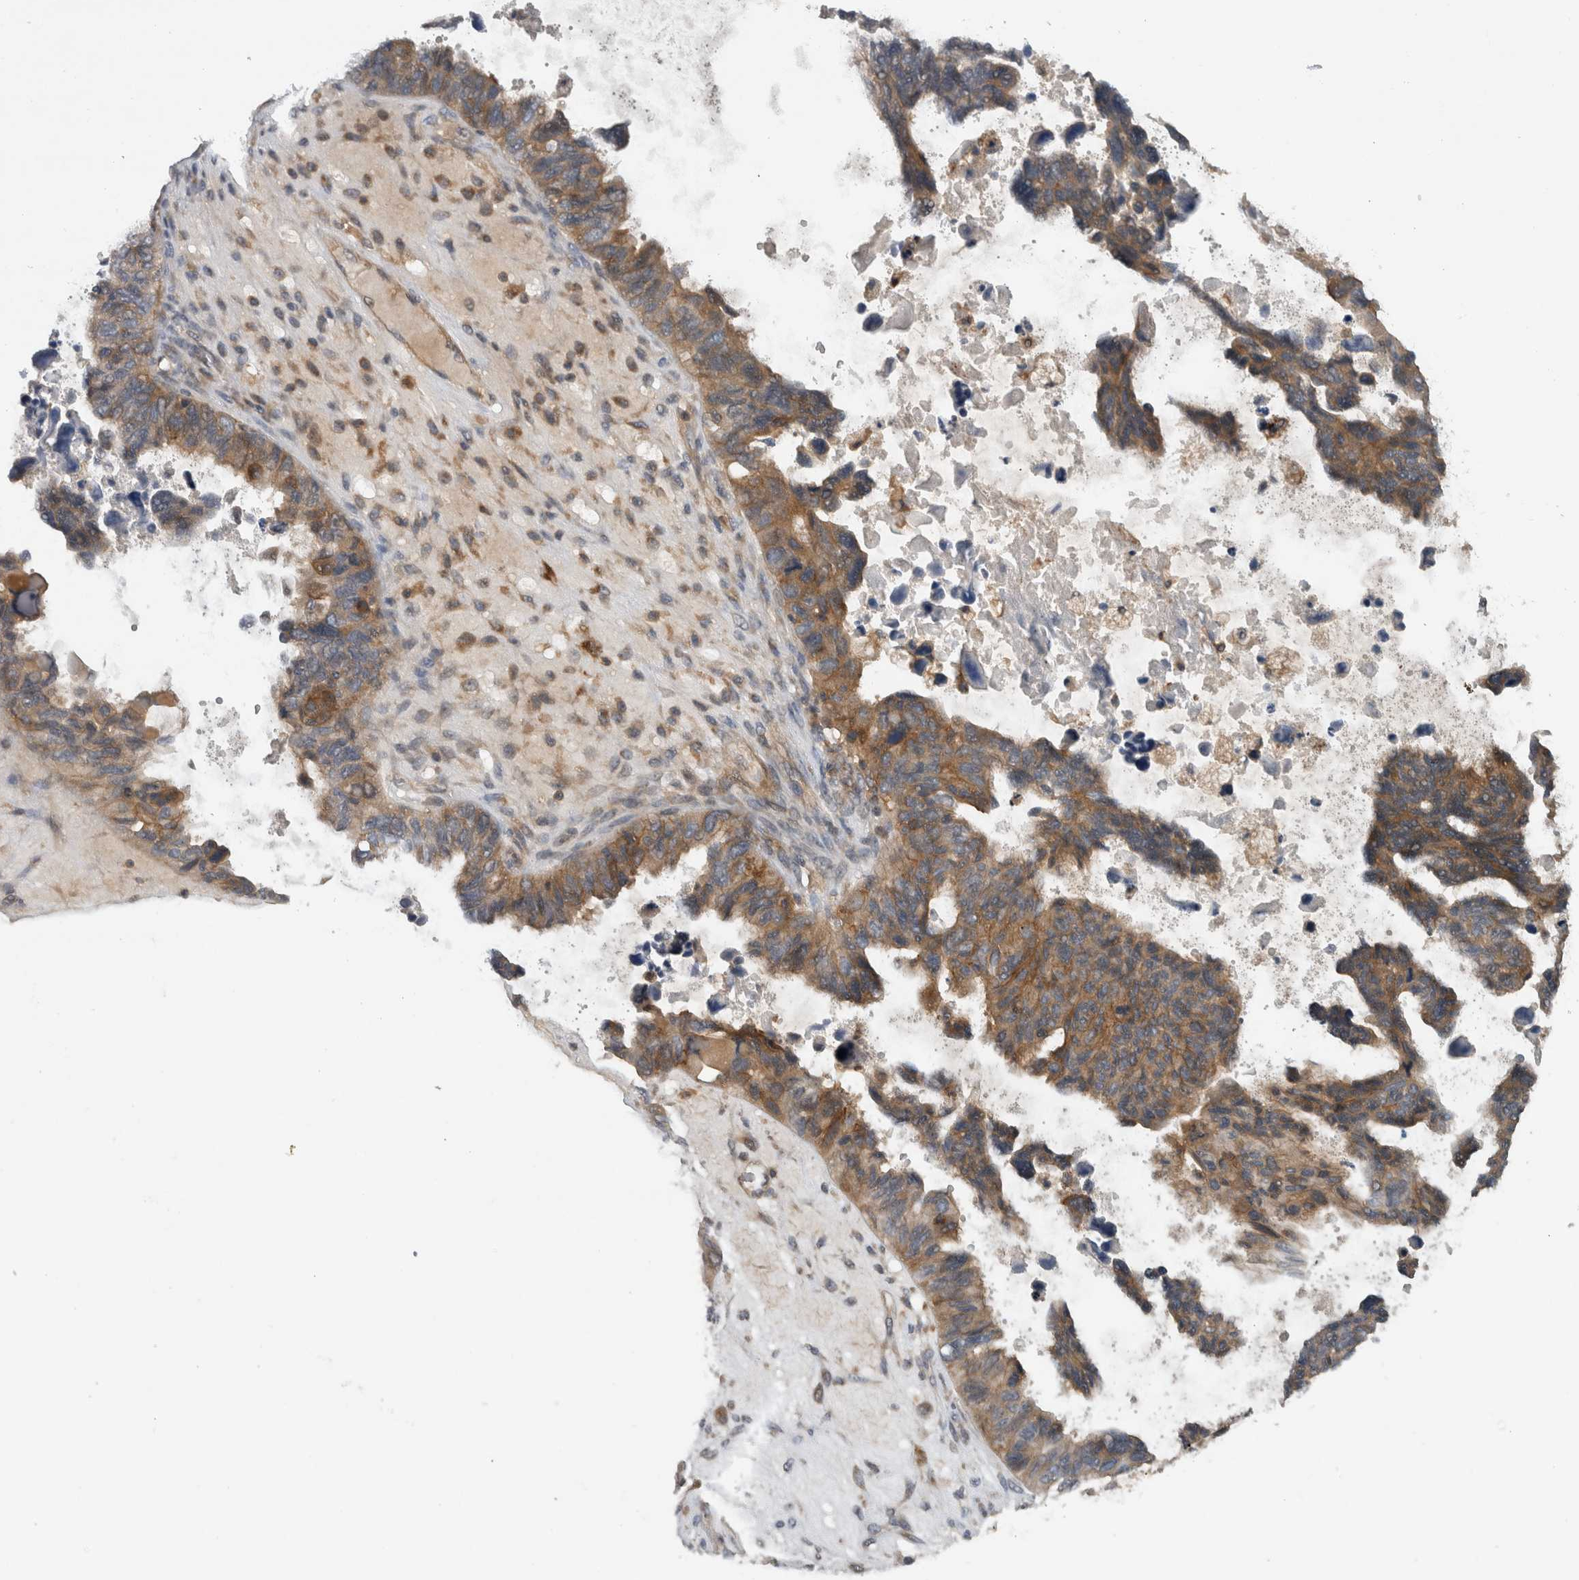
{"staining": {"intensity": "moderate", "quantity": ">75%", "location": "cytoplasmic/membranous"}, "tissue": "ovarian cancer", "cell_type": "Tumor cells", "image_type": "cancer", "snomed": [{"axis": "morphology", "description": "Cystadenocarcinoma, serous, NOS"}, {"axis": "topography", "description": "Ovary"}], "caption": "Protein staining reveals moderate cytoplasmic/membranous staining in about >75% of tumor cells in ovarian serous cystadenocarcinoma.", "gene": "SCARA5", "patient": {"sex": "female", "age": 79}}